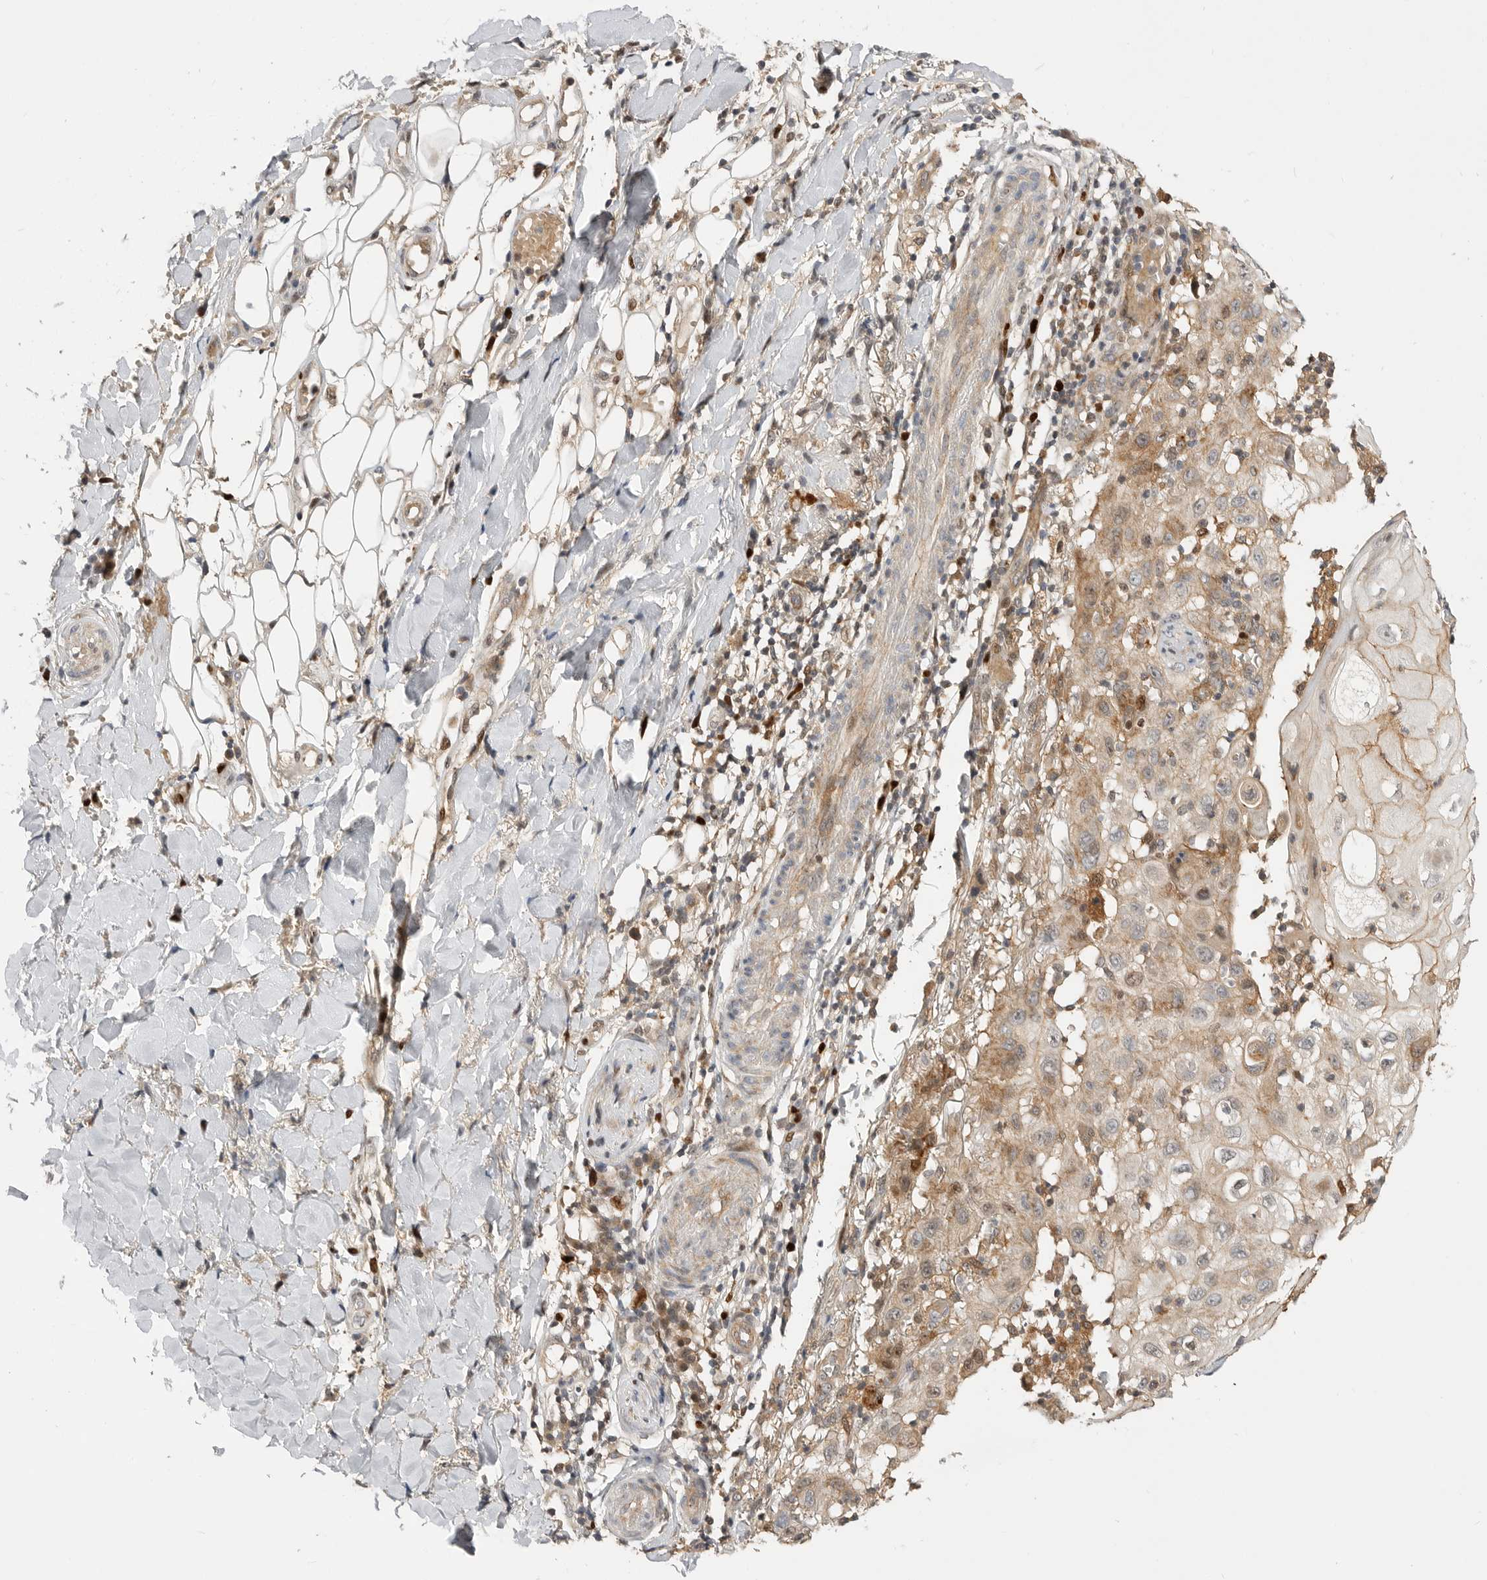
{"staining": {"intensity": "weak", "quantity": ">75%", "location": "cytoplasmic/membranous"}, "tissue": "skin cancer", "cell_type": "Tumor cells", "image_type": "cancer", "snomed": [{"axis": "morphology", "description": "Normal tissue, NOS"}, {"axis": "morphology", "description": "Squamous cell carcinoma, NOS"}, {"axis": "topography", "description": "Skin"}], "caption": "Immunohistochemical staining of skin cancer exhibits low levels of weak cytoplasmic/membranous staining in about >75% of tumor cells.", "gene": "CSNK1G3", "patient": {"sex": "female", "age": 96}}